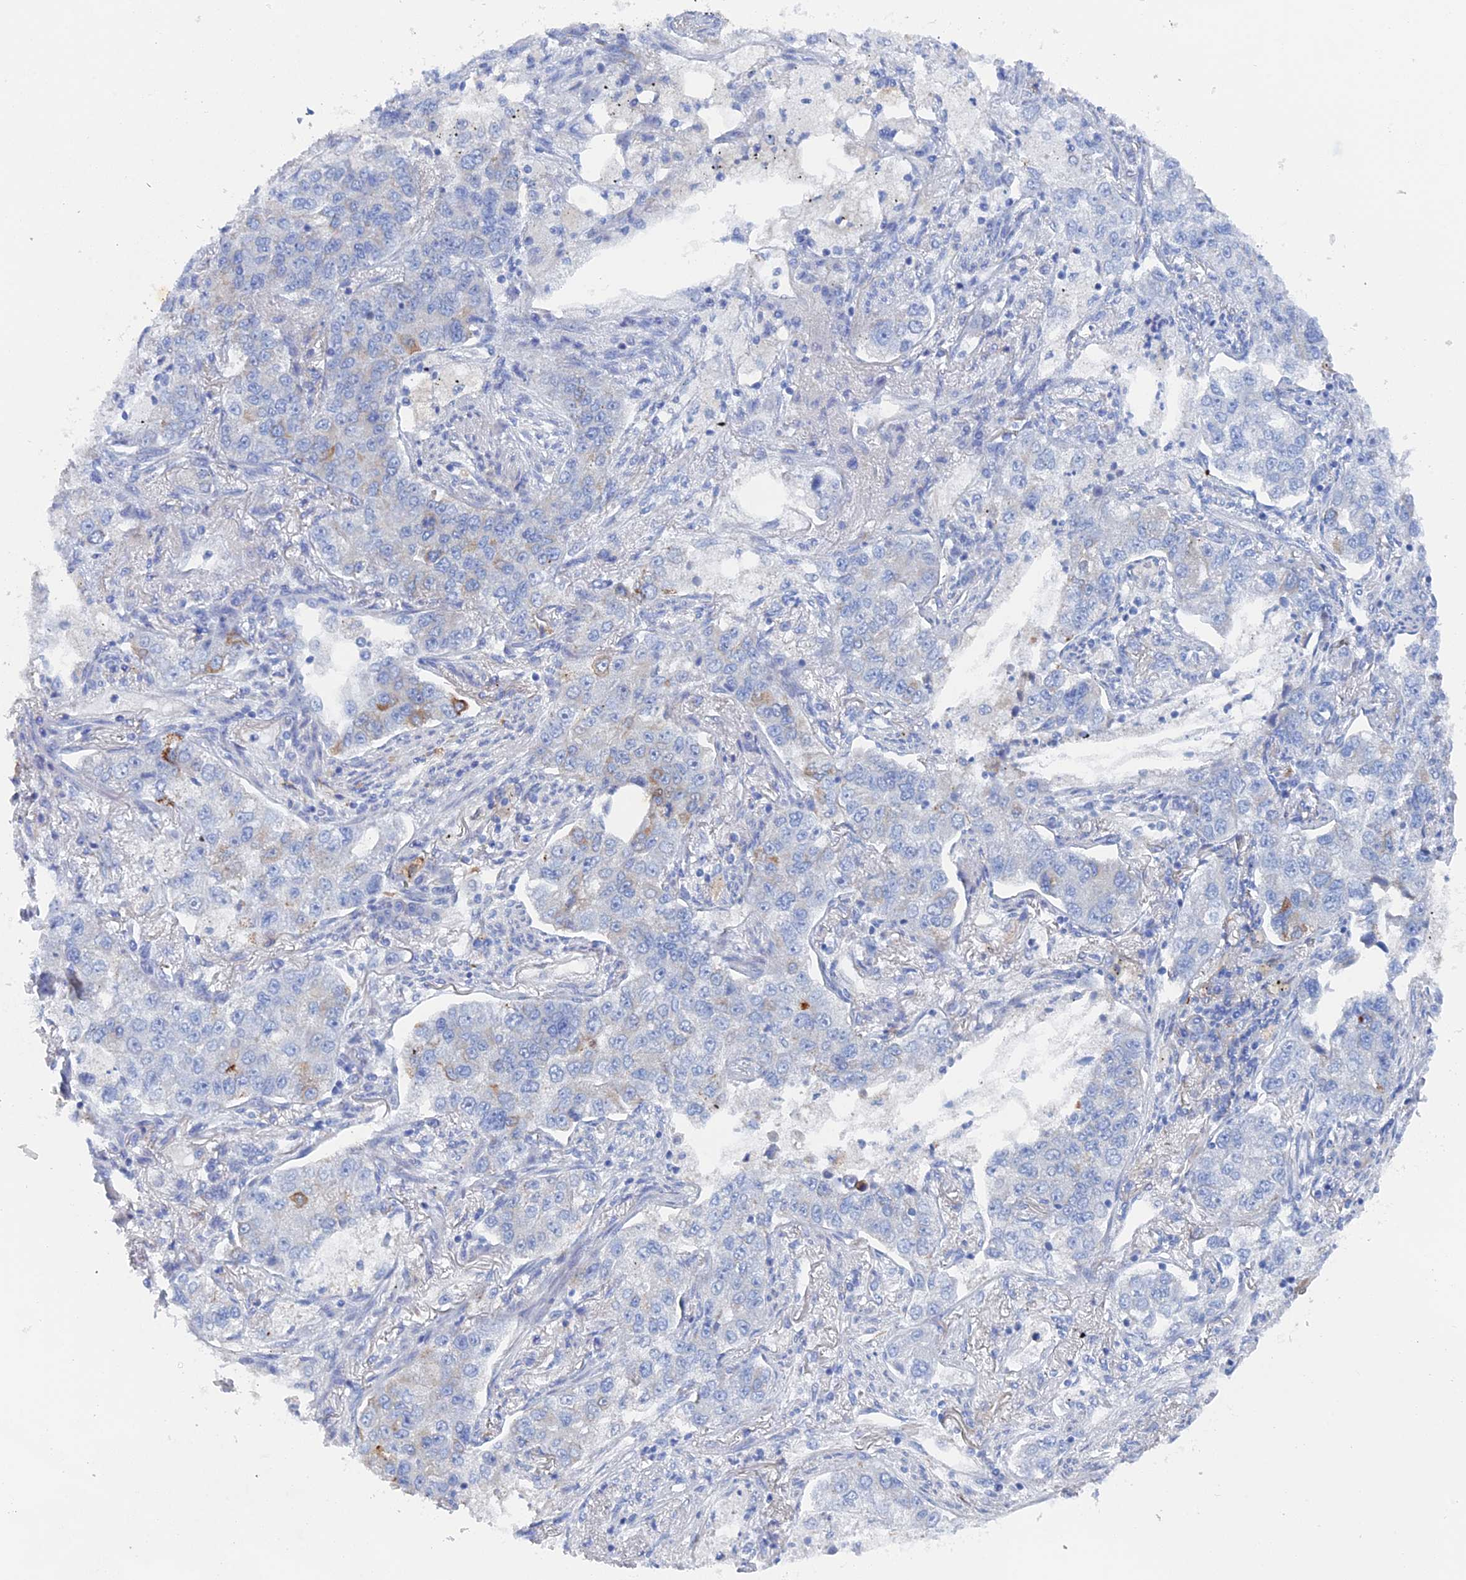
{"staining": {"intensity": "negative", "quantity": "none", "location": "none"}, "tissue": "lung cancer", "cell_type": "Tumor cells", "image_type": "cancer", "snomed": [{"axis": "morphology", "description": "Adenocarcinoma, NOS"}, {"axis": "topography", "description": "Lung"}], "caption": "Lung adenocarcinoma stained for a protein using immunohistochemistry exhibits no staining tumor cells.", "gene": "COG7", "patient": {"sex": "male", "age": 49}}